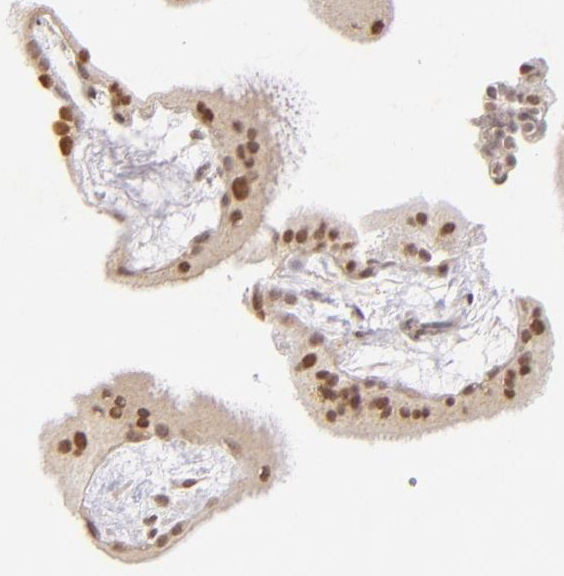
{"staining": {"intensity": "weak", "quantity": "25%-75%", "location": "nuclear"}, "tissue": "placenta", "cell_type": "Trophoblastic cells", "image_type": "normal", "snomed": [{"axis": "morphology", "description": "Normal tissue, NOS"}, {"axis": "topography", "description": "Placenta"}], "caption": "Protein staining of normal placenta shows weak nuclear positivity in about 25%-75% of trophoblastic cells. The staining was performed using DAB (3,3'-diaminobenzidine) to visualize the protein expression in brown, while the nuclei were stained in blue with hematoxylin (Magnification: 20x).", "gene": "RARB", "patient": {"sex": "female", "age": 19}}